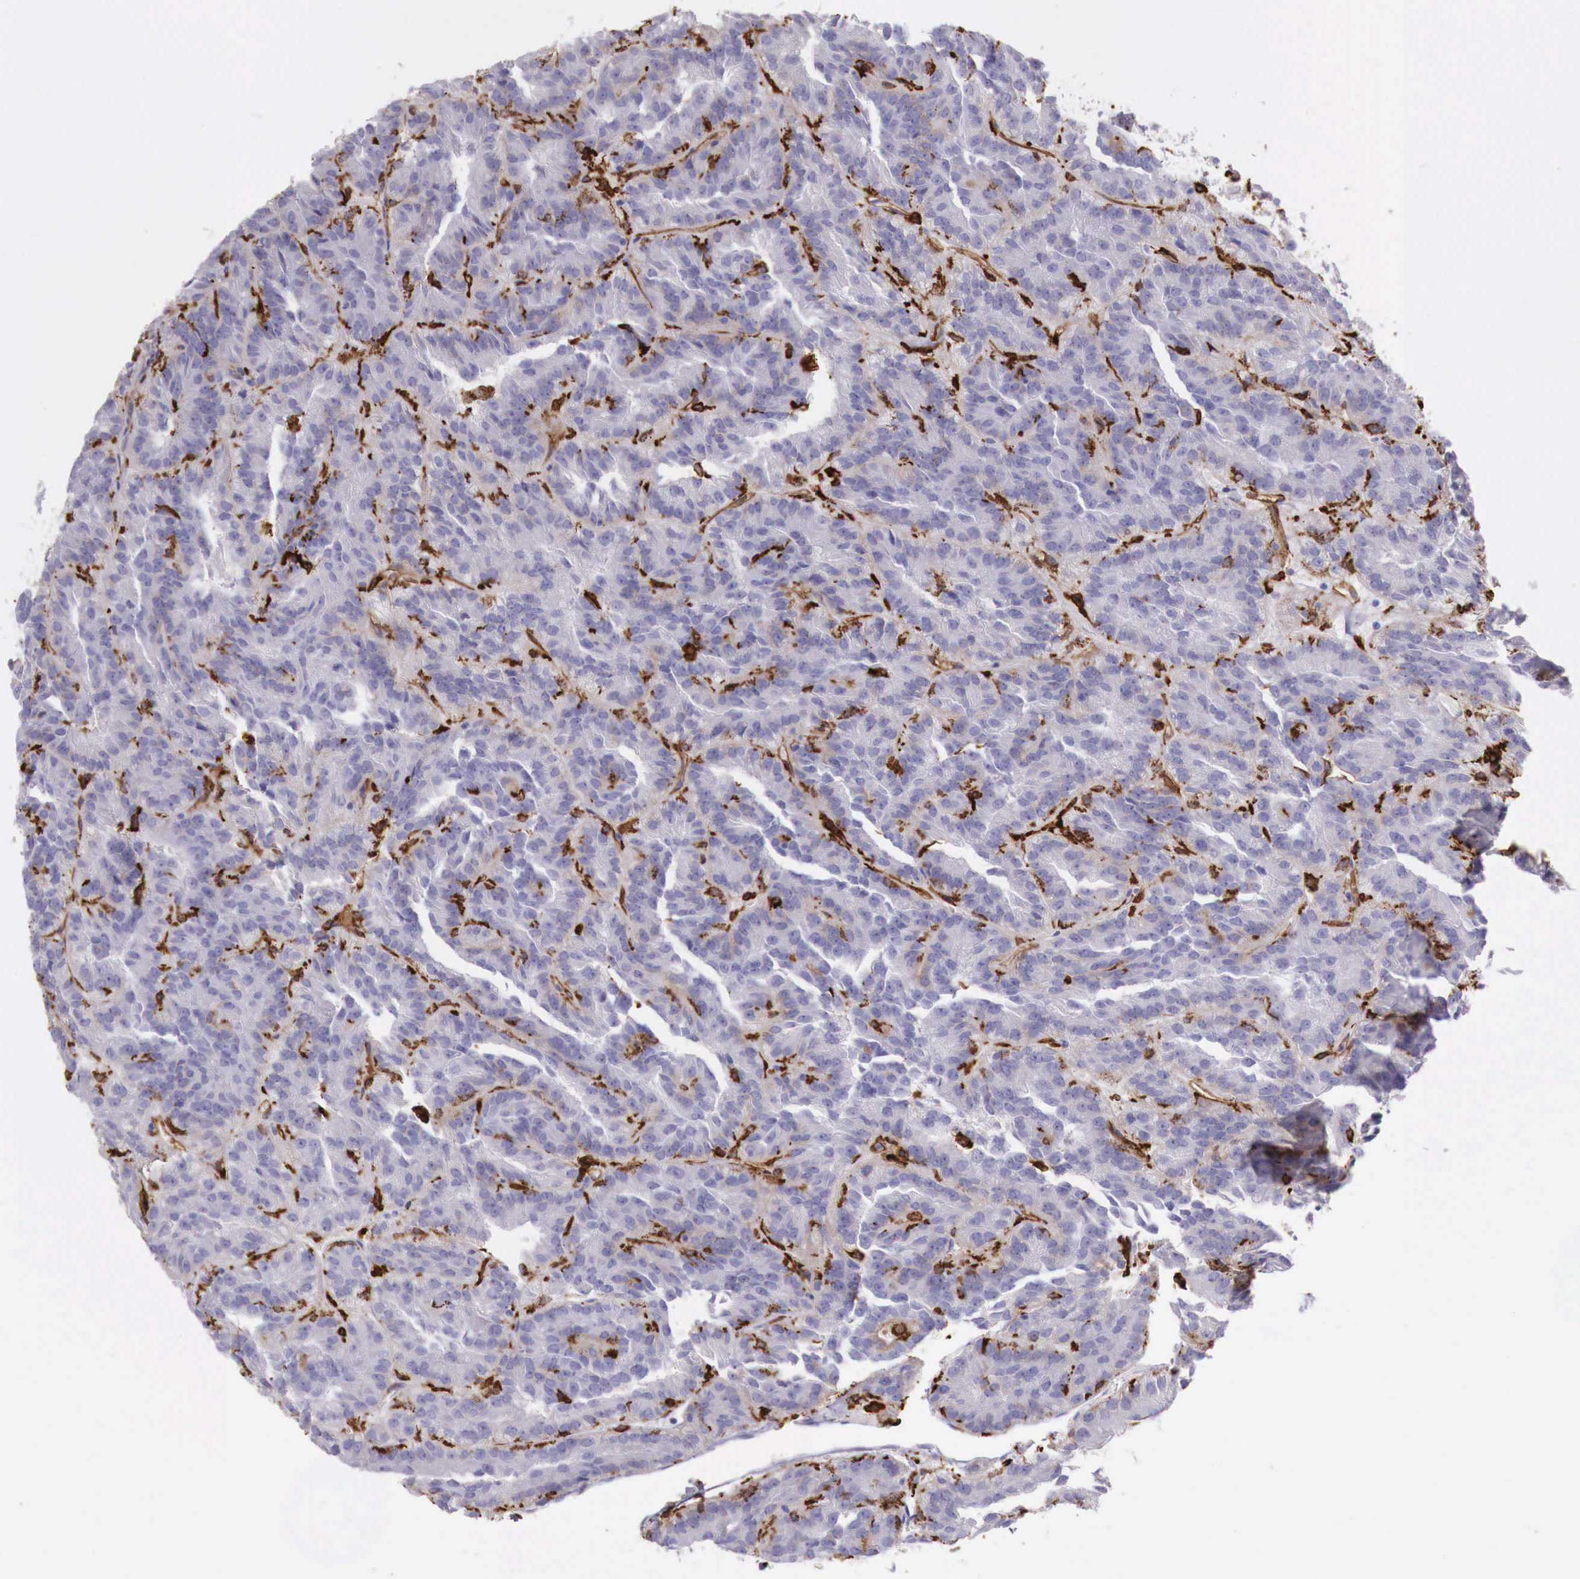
{"staining": {"intensity": "negative", "quantity": "none", "location": "none"}, "tissue": "renal cancer", "cell_type": "Tumor cells", "image_type": "cancer", "snomed": [{"axis": "morphology", "description": "Adenocarcinoma, NOS"}, {"axis": "topography", "description": "Kidney"}], "caption": "Photomicrograph shows no protein staining in tumor cells of adenocarcinoma (renal) tissue.", "gene": "MSR1", "patient": {"sex": "male", "age": 46}}